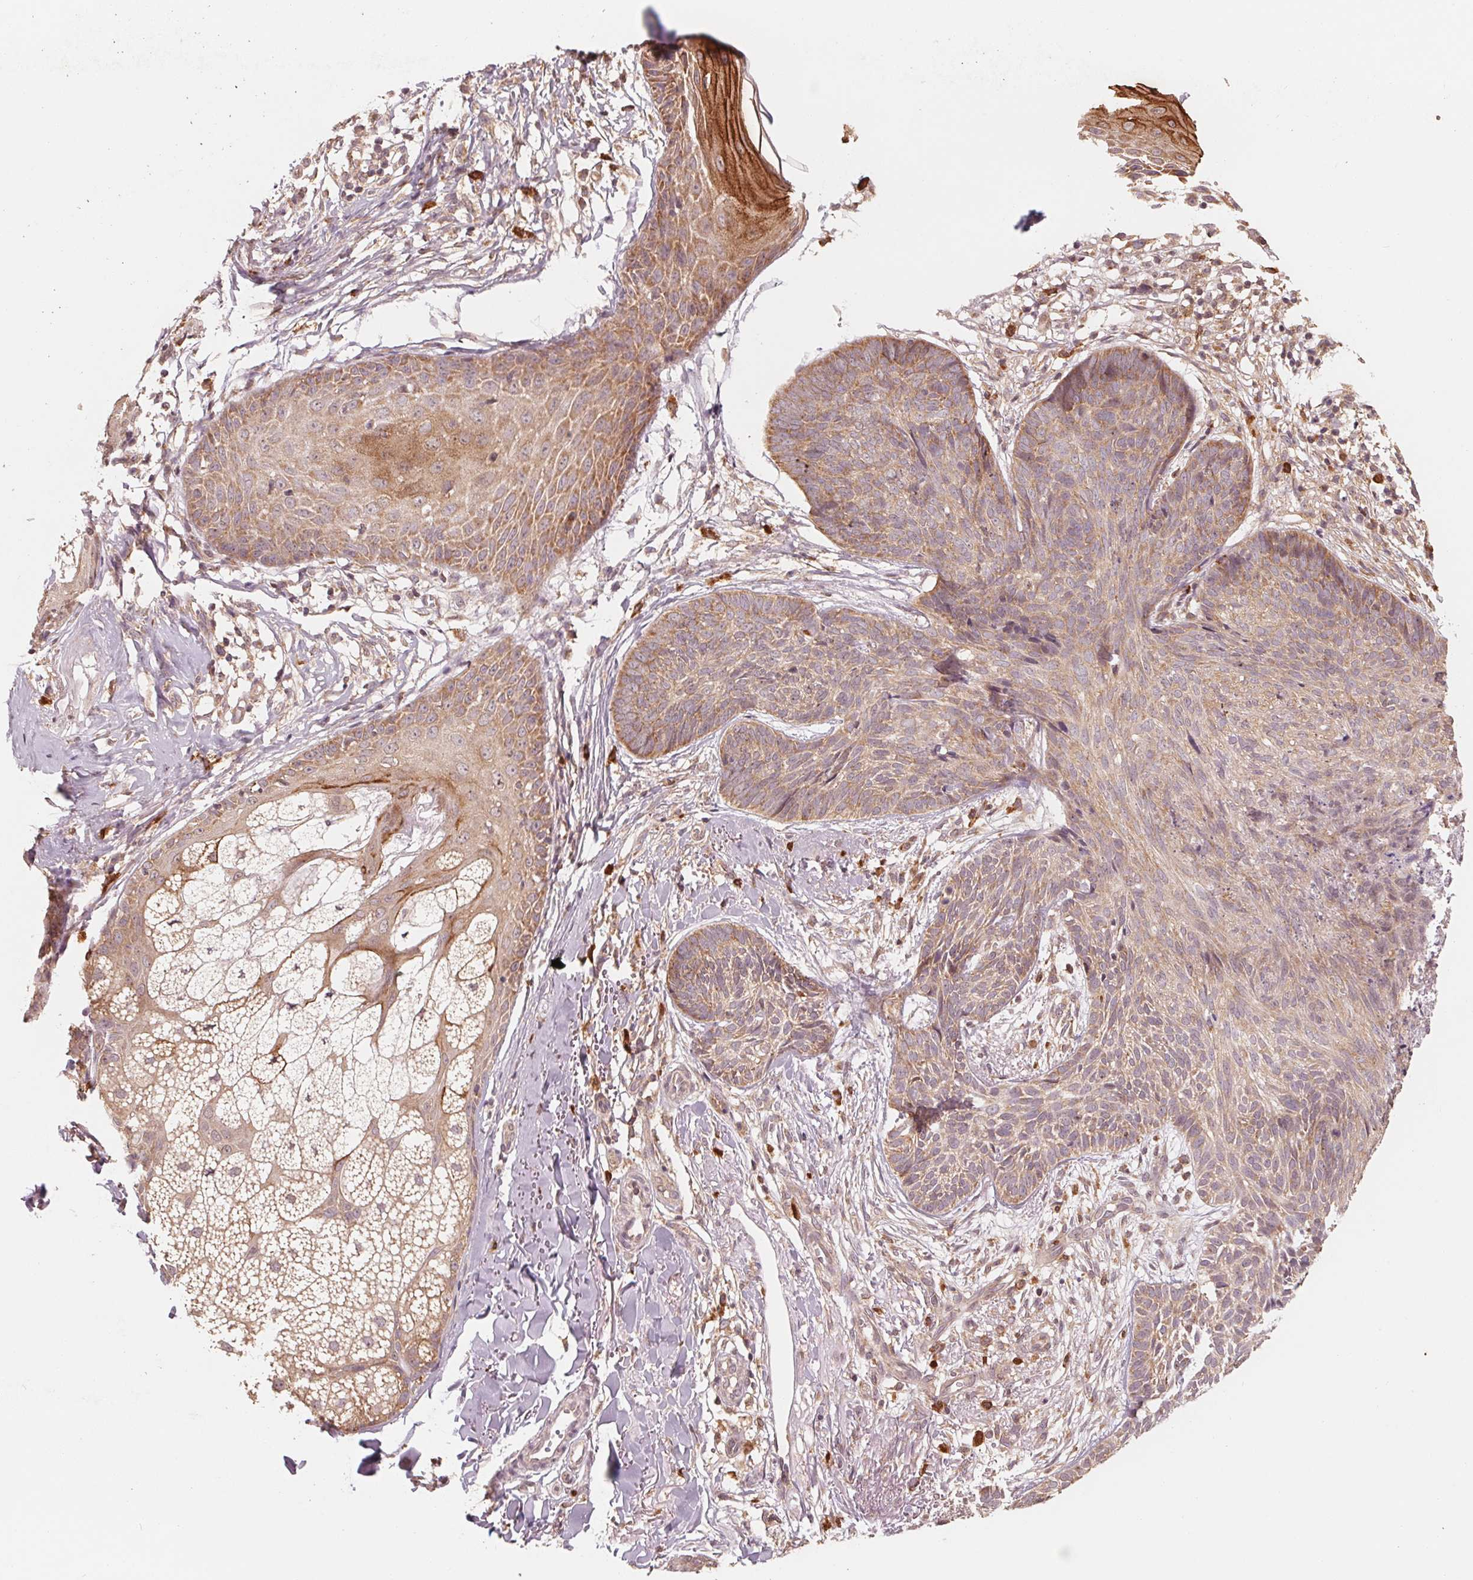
{"staining": {"intensity": "weak", "quantity": ">75%", "location": "cytoplasmic/membranous"}, "tissue": "skin cancer", "cell_type": "Tumor cells", "image_type": "cancer", "snomed": [{"axis": "morphology", "description": "Basal cell carcinoma"}, {"axis": "topography", "description": "Skin"}, {"axis": "topography", "description": "Skin of trunk"}], "caption": "Basal cell carcinoma (skin) was stained to show a protein in brown. There is low levels of weak cytoplasmic/membranous positivity in approximately >75% of tumor cells. (DAB (3,3'-diaminobenzidine) IHC with brightfield microscopy, high magnification).", "gene": "GIGYF2", "patient": {"sex": "male", "age": 74}}